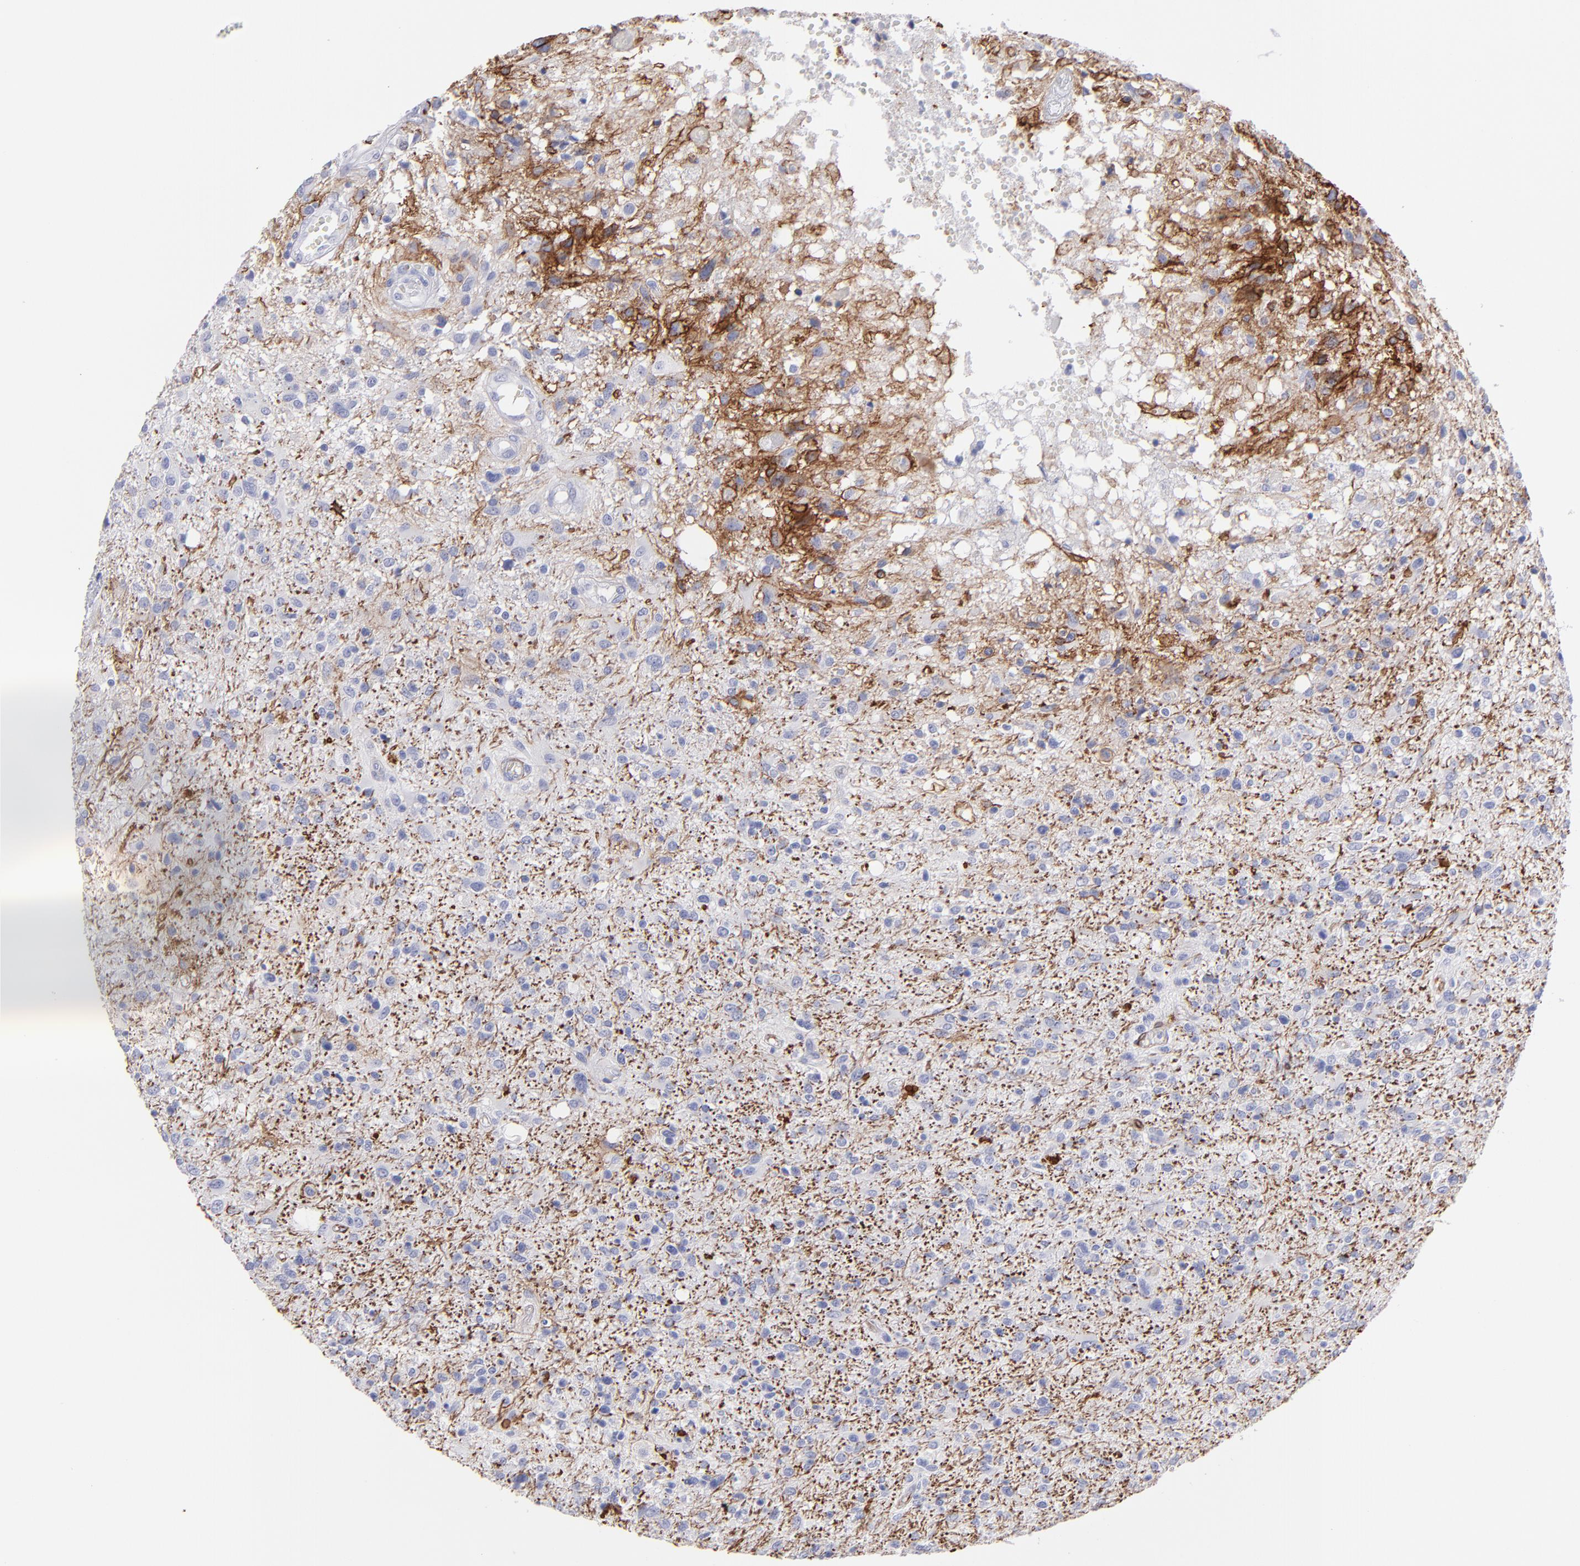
{"staining": {"intensity": "moderate", "quantity": "25%-75%", "location": "cytoplasmic/membranous"}, "tissue": "glioma", "cell_type": "Tumor cells", "image_type": "cancer", "snomed": [{"axis": "morphology", "description": "Glioma, malignant, High grade"}, {"axis": "topography", "description": "Cerebral cortex"}], "caption": "DAB (3,3'-diaminobenzidine) immunohistochemical staining of malignant glioma (high-grade) reveals moderate cytoplasmic/membranous protein positivity in approximately 25%-75% of tumor cells.", "gene": "AHNAK2", "patient": {"sex": "male", "age": 76}}